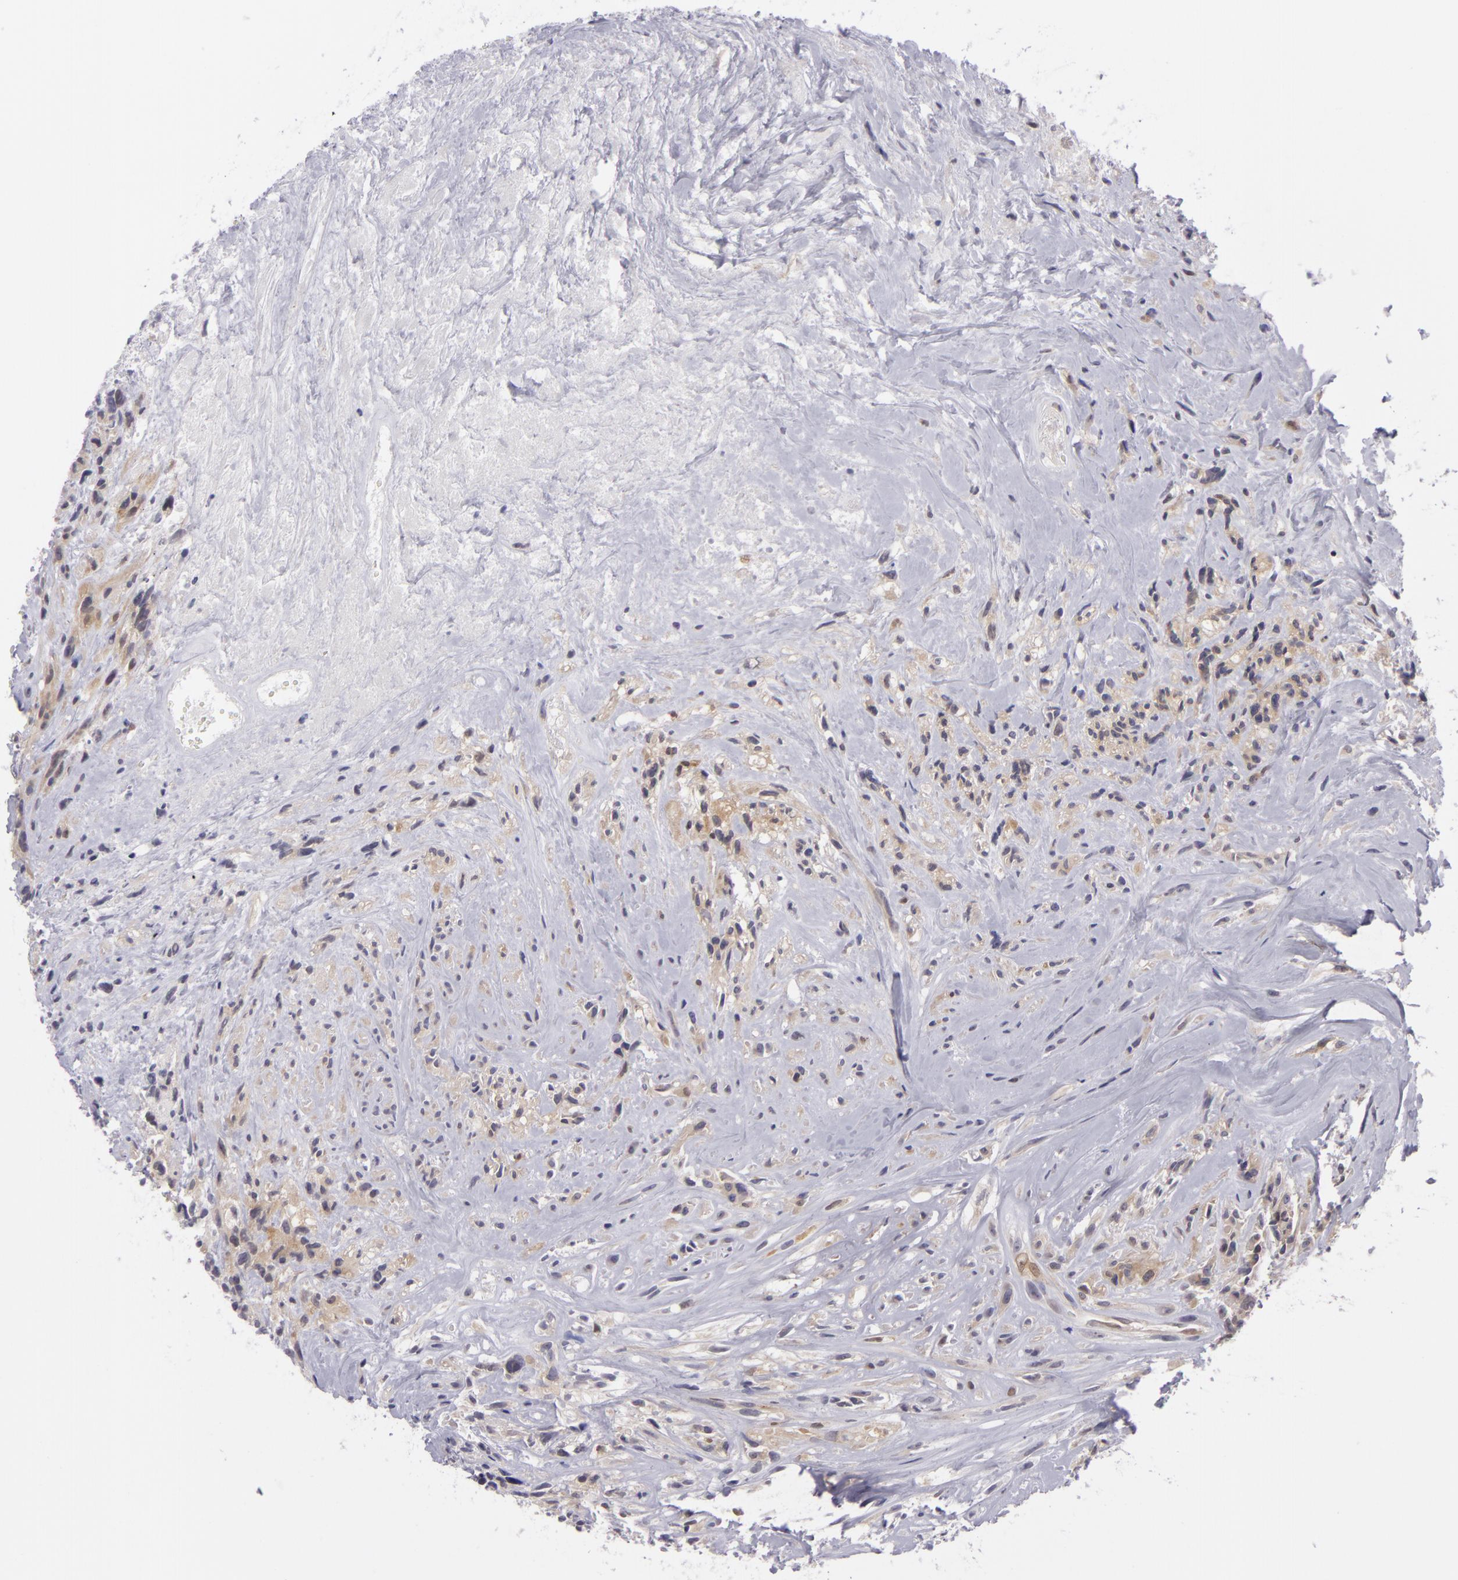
{"staining": {"intensity": "negative", "quantity": "none", "location": "none"}, "tissue": "glioma", "cell_type": "Tumor cells", "image_type": "cancer", "snomed": [{"axis": "morphology", "description": "Glioma, malignant, High grade"}, {"axis": "topography", "description": "Brain"}], "caption": "High power microscopy micrograph of an immunohistochemistry (IHC) image of malignant glioma (high-grade), revealing no significant expression in tumor cells.", "gene": "BCL10", "patient": {"sex": "male", "age": 48}}